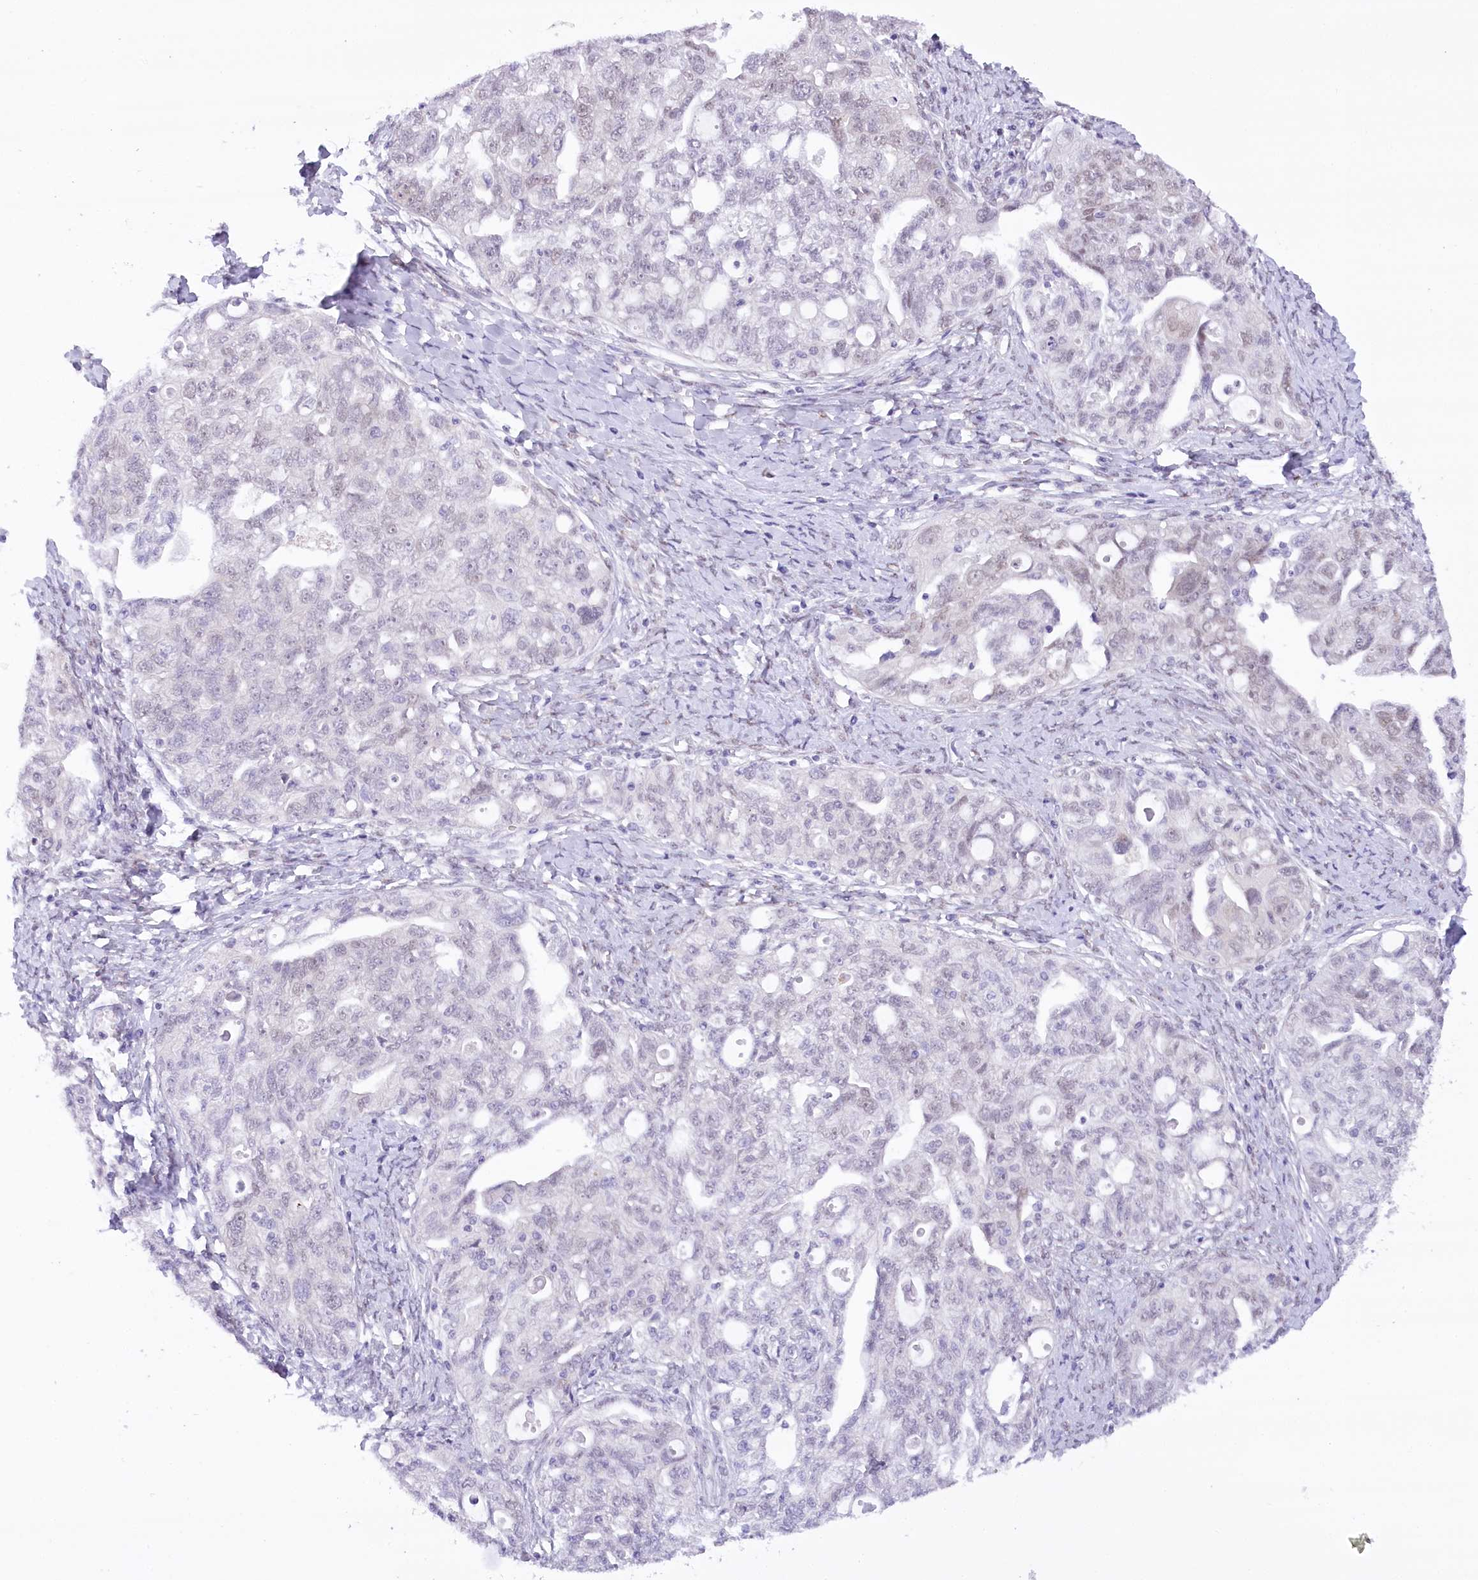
{"staining": {"intensity": "weak", "quantity": "<25%", "location": "nuclear"}, "tissue": "ovarian cancer", "cell_type": "Tumor cells", "image_type": "cancer", "snomed": [{"axis": "morphology", "description": "Carcinoma, NOS"}, {"axis": "morphology", "description": "Cystadenocarcinoma, serous, NOS"}, {"axis": "topography", "description": "Ovary"}], "caption": "A photomicrograph of ovarian cancer (serous cystadenocarcinoma) stained for a protein reveals no brown staining in tumor cells.", "gene": "HNRNPA0", "patient": {"sex": "female", "age": 69}}